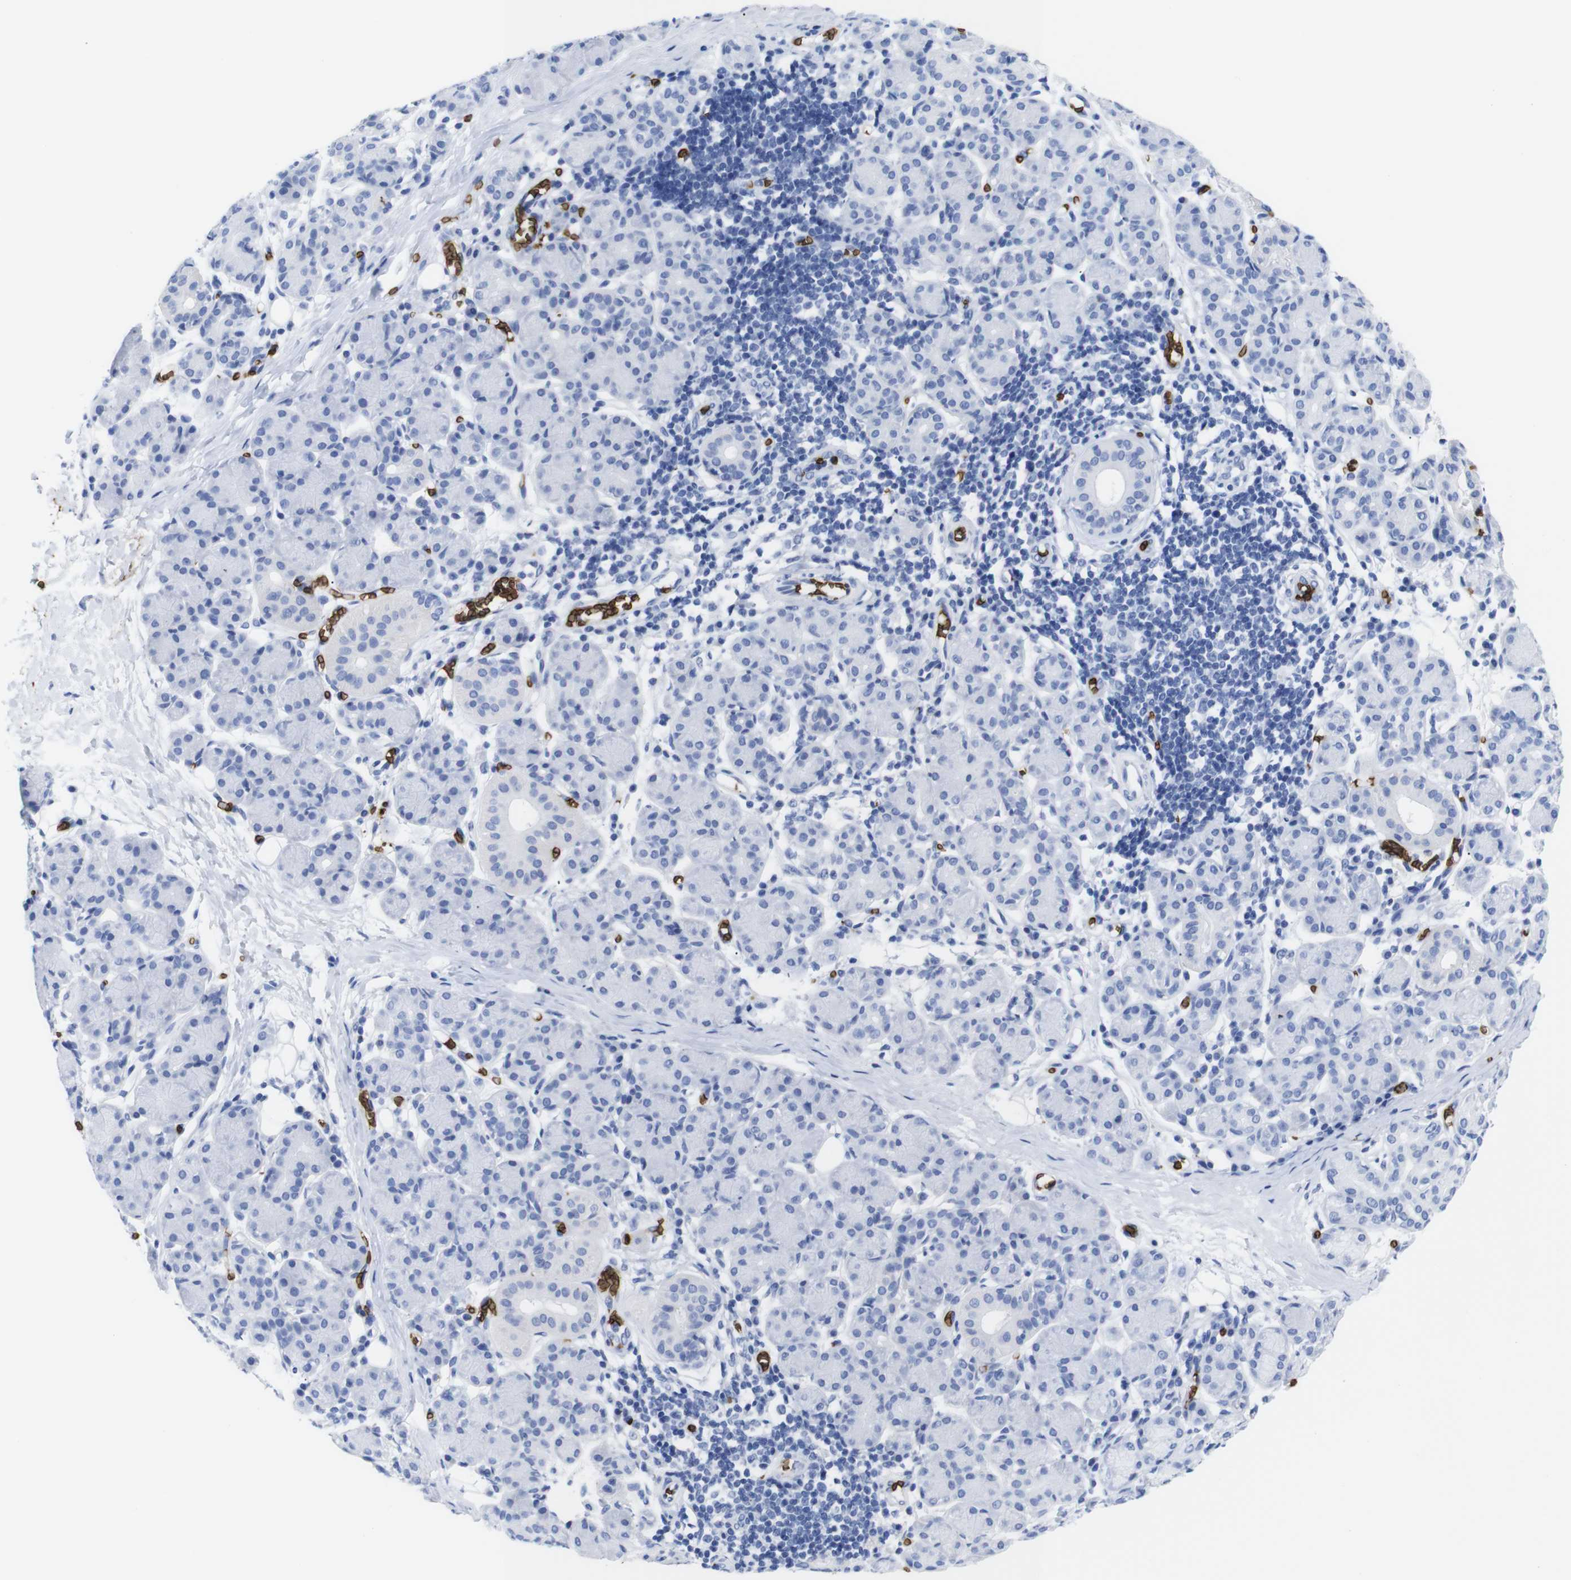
{"staining": {"intensity": "negative", "quantity": "none", "location": "none"}, "tissue": "salivary gland", "cell_type": "Glandular cells", "image_type": "normal", "snomed": [{"axis": "morphology", "description": "Normal tissue, NOS"}, {"axis": "morphology", "description": "Inflammation, NOS"}, {"axis": "topography", "description": "Lymph node"}, {"axis": "topography", "description": "Salivary gland"}], "caption": "High magnification brightfield microscopy of normal salivary gland stained with DAB (3,3'-diaminobenzidine) (brown) and counterstained with hematoxylin (blue): glandular cells show no significant expression.", "gene": "S1PR2", "patient": {"sex": "male", "age": 3}}